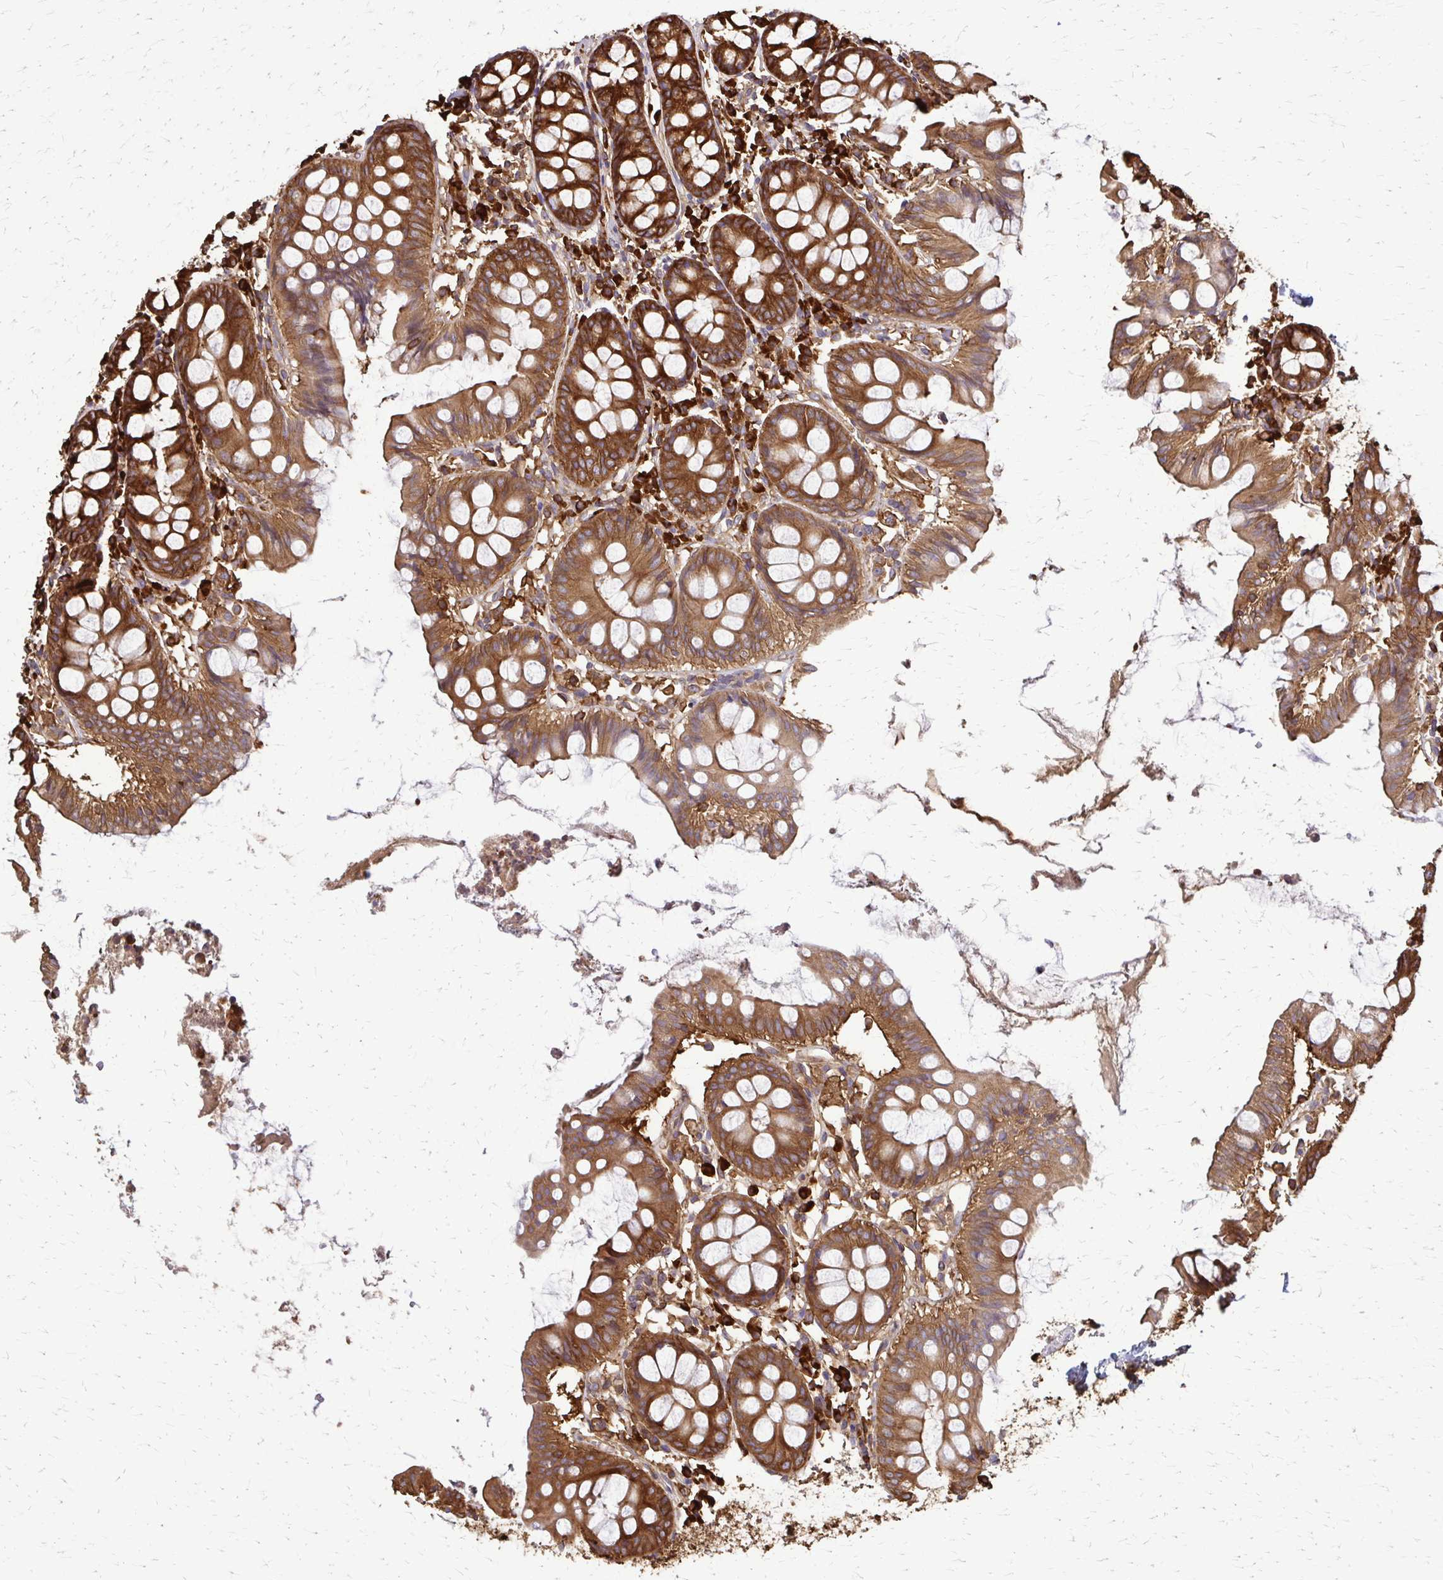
{"staining": {"intensity": "strong", "quantity": ">75%", "location": "cytoplasmic/membranous"}, "tissue": "colon", "cell_type": "Endothelial cells", "image_type": "normal", "snomed": [{"axis": "morphology", "description": "Normal tissue, NOS"}, {"axis": "topography", "description": "Colon"}], "caption": "Colon stained with a brown dye demonstrates strong cytoplasmic/membranous positive positivity in about >75% of endothelial cells.", "gene": "EEF2", "patient": {"sex": "female", "age": 84}}